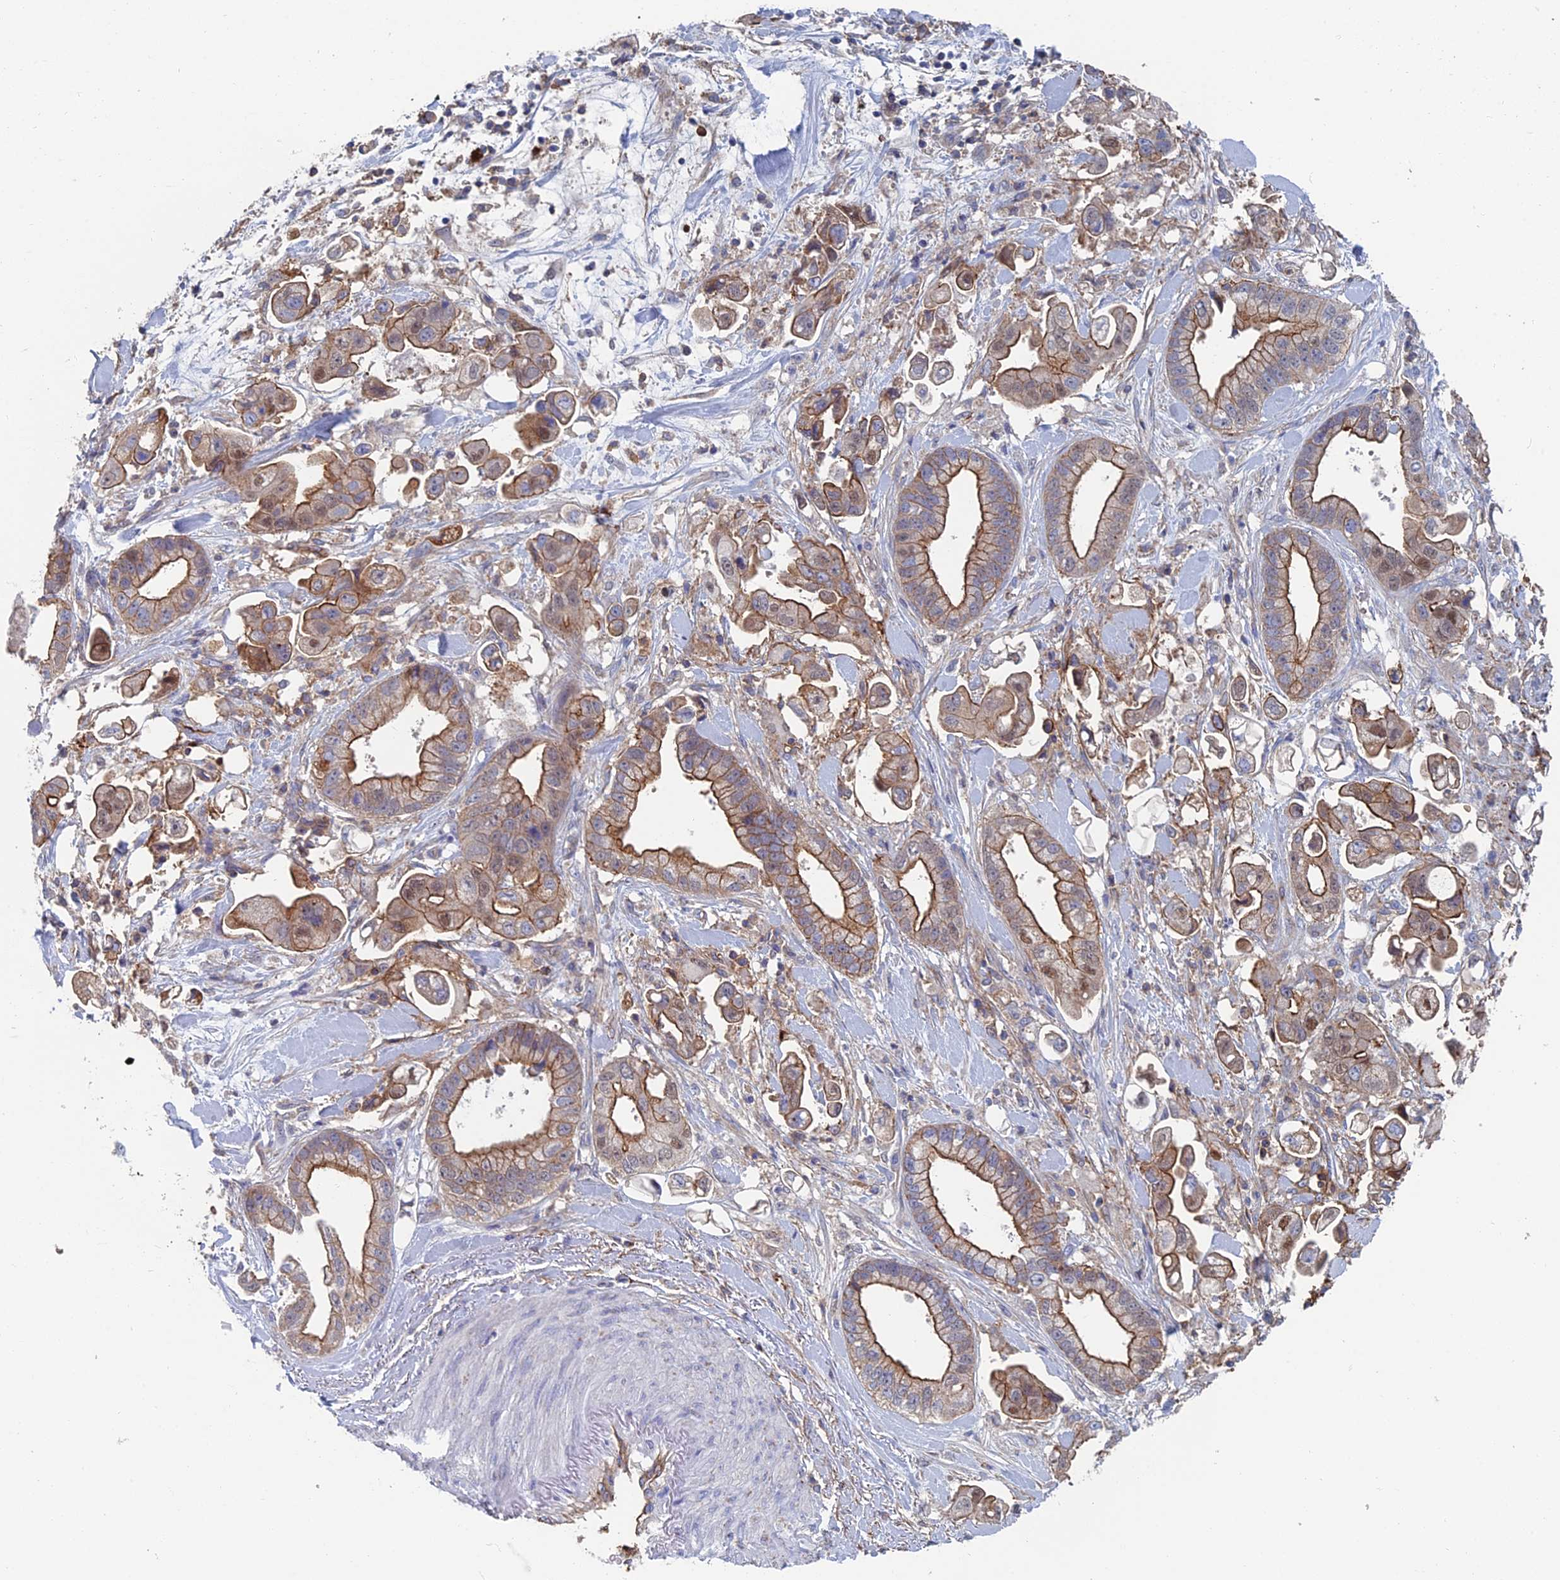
{"staining": {"intensity": "moderate", "quantity": ">75%", "location": "cytoplasmic/membranous"}, "tissue": "stomach cancer", "cell_type": "Tumor cells", "image_type": "cancer", "snomed": [{"axis": "morphology", "description": "Adenocarcinoma, NOS"}, {"axis": "topography", "description": "Stomach"}], "caption": "A brown stain labels moderate cytoplasmic/membranous staining of a protein in stomach cancer tumor cells.", "gene": "SNX11", "patient": {"sex": "male", "age": 62}}